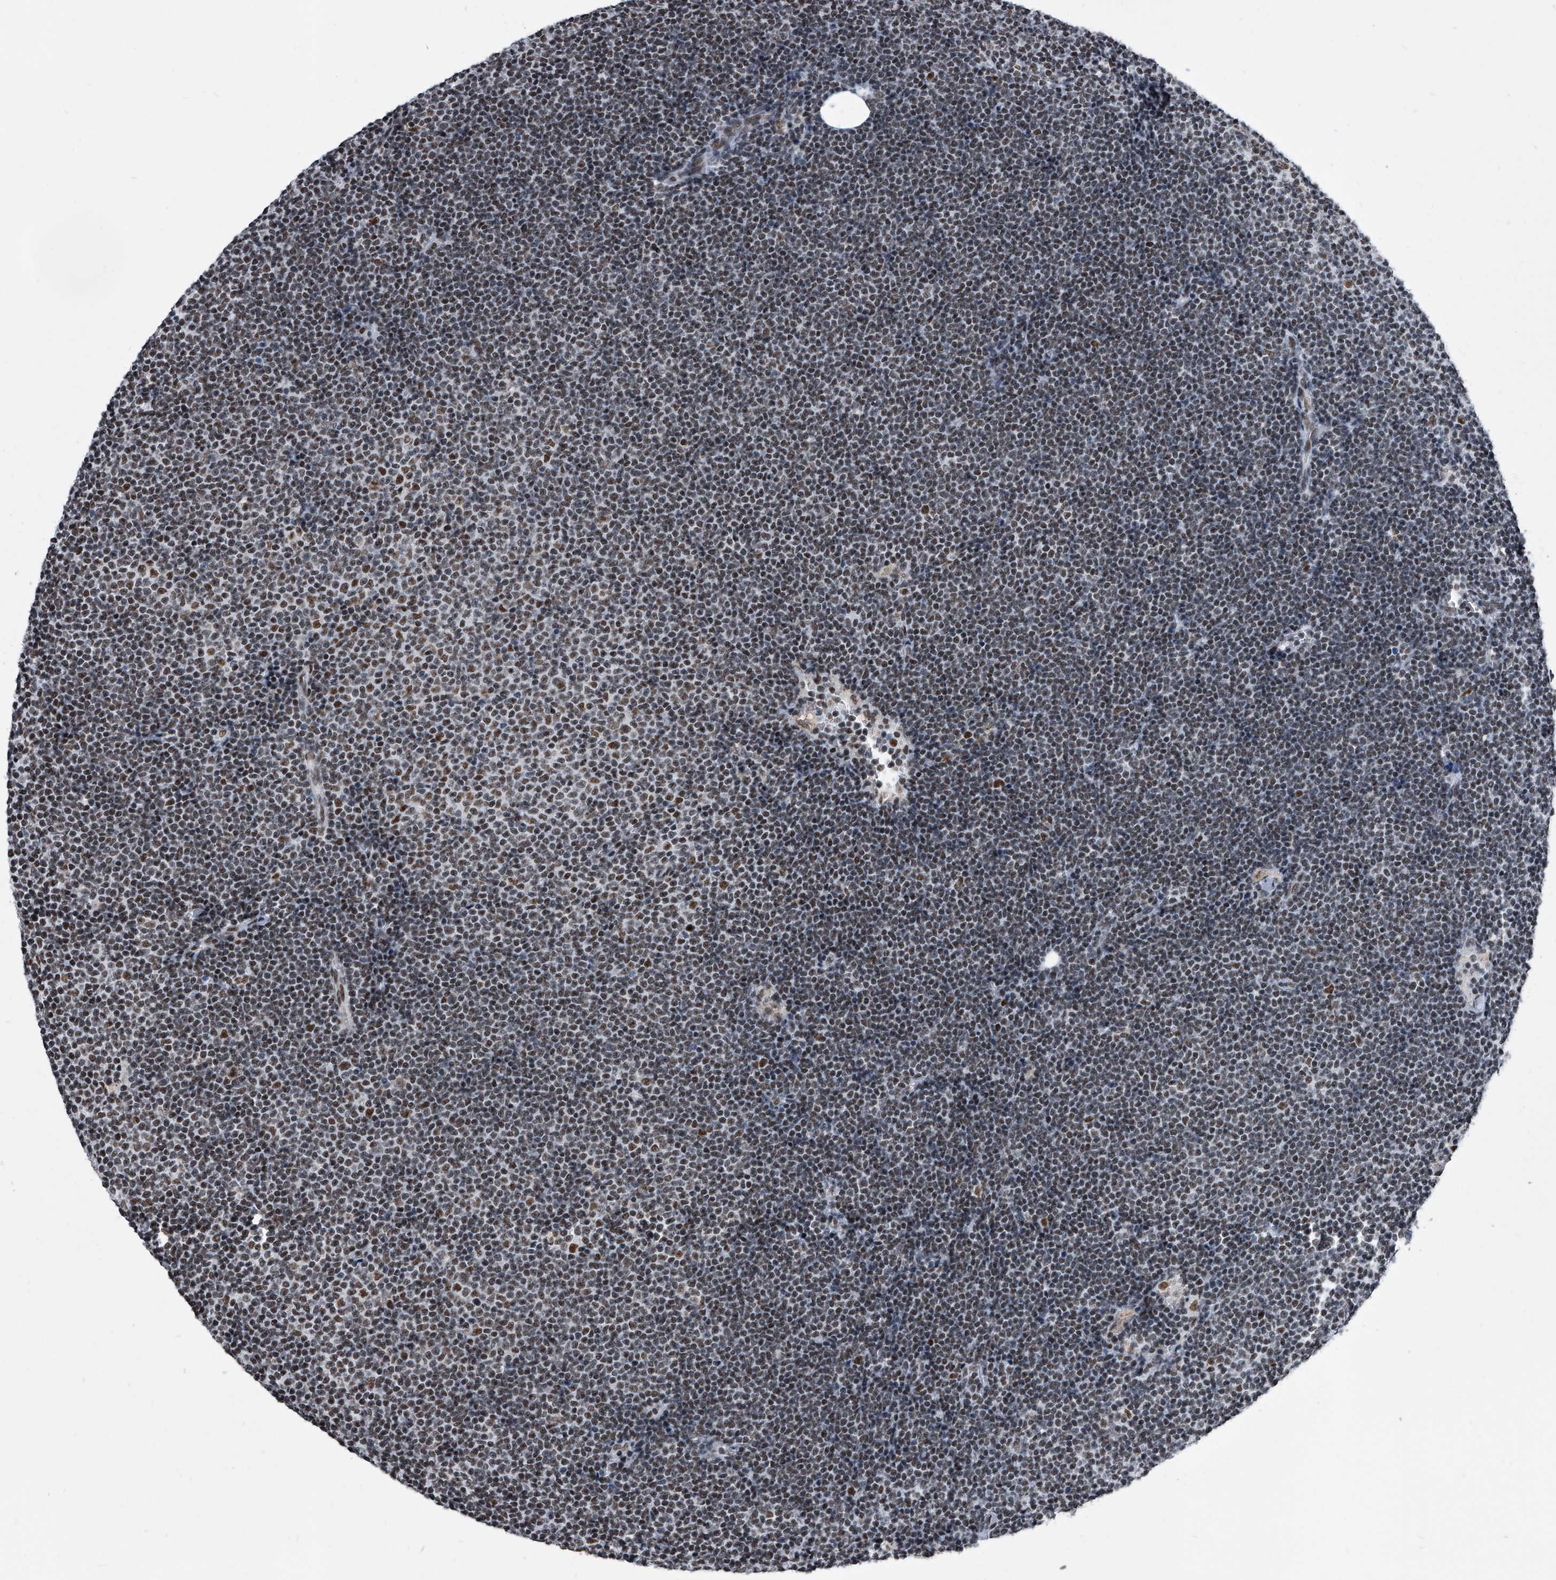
{"staining": {"intensity": "moderate", "quantity": "25%-75%", "location": "nuclear"}, "tissue": "lymphoma", "cell_type": "Tumor cells", "image_type": "cancer", "snomed": [{"axis": "morphology", "description": "Malignant lymphoma, non-Hodgkin's type, Low grade"}, {"axis": "topography", "description": "Lymph node"}], "caption": "Immunohistochemistry of human lymphoma exhibits medium levels of moderate nuclear positivity in approximately 25%-75% of tumor cells. The staining is performed using DAB brown chromogen to label protein expression. The nuclei are counter-stained blue using hematoxylin.", "gene": "SIM2", "patient": {"sex": "female", "age": 53}}